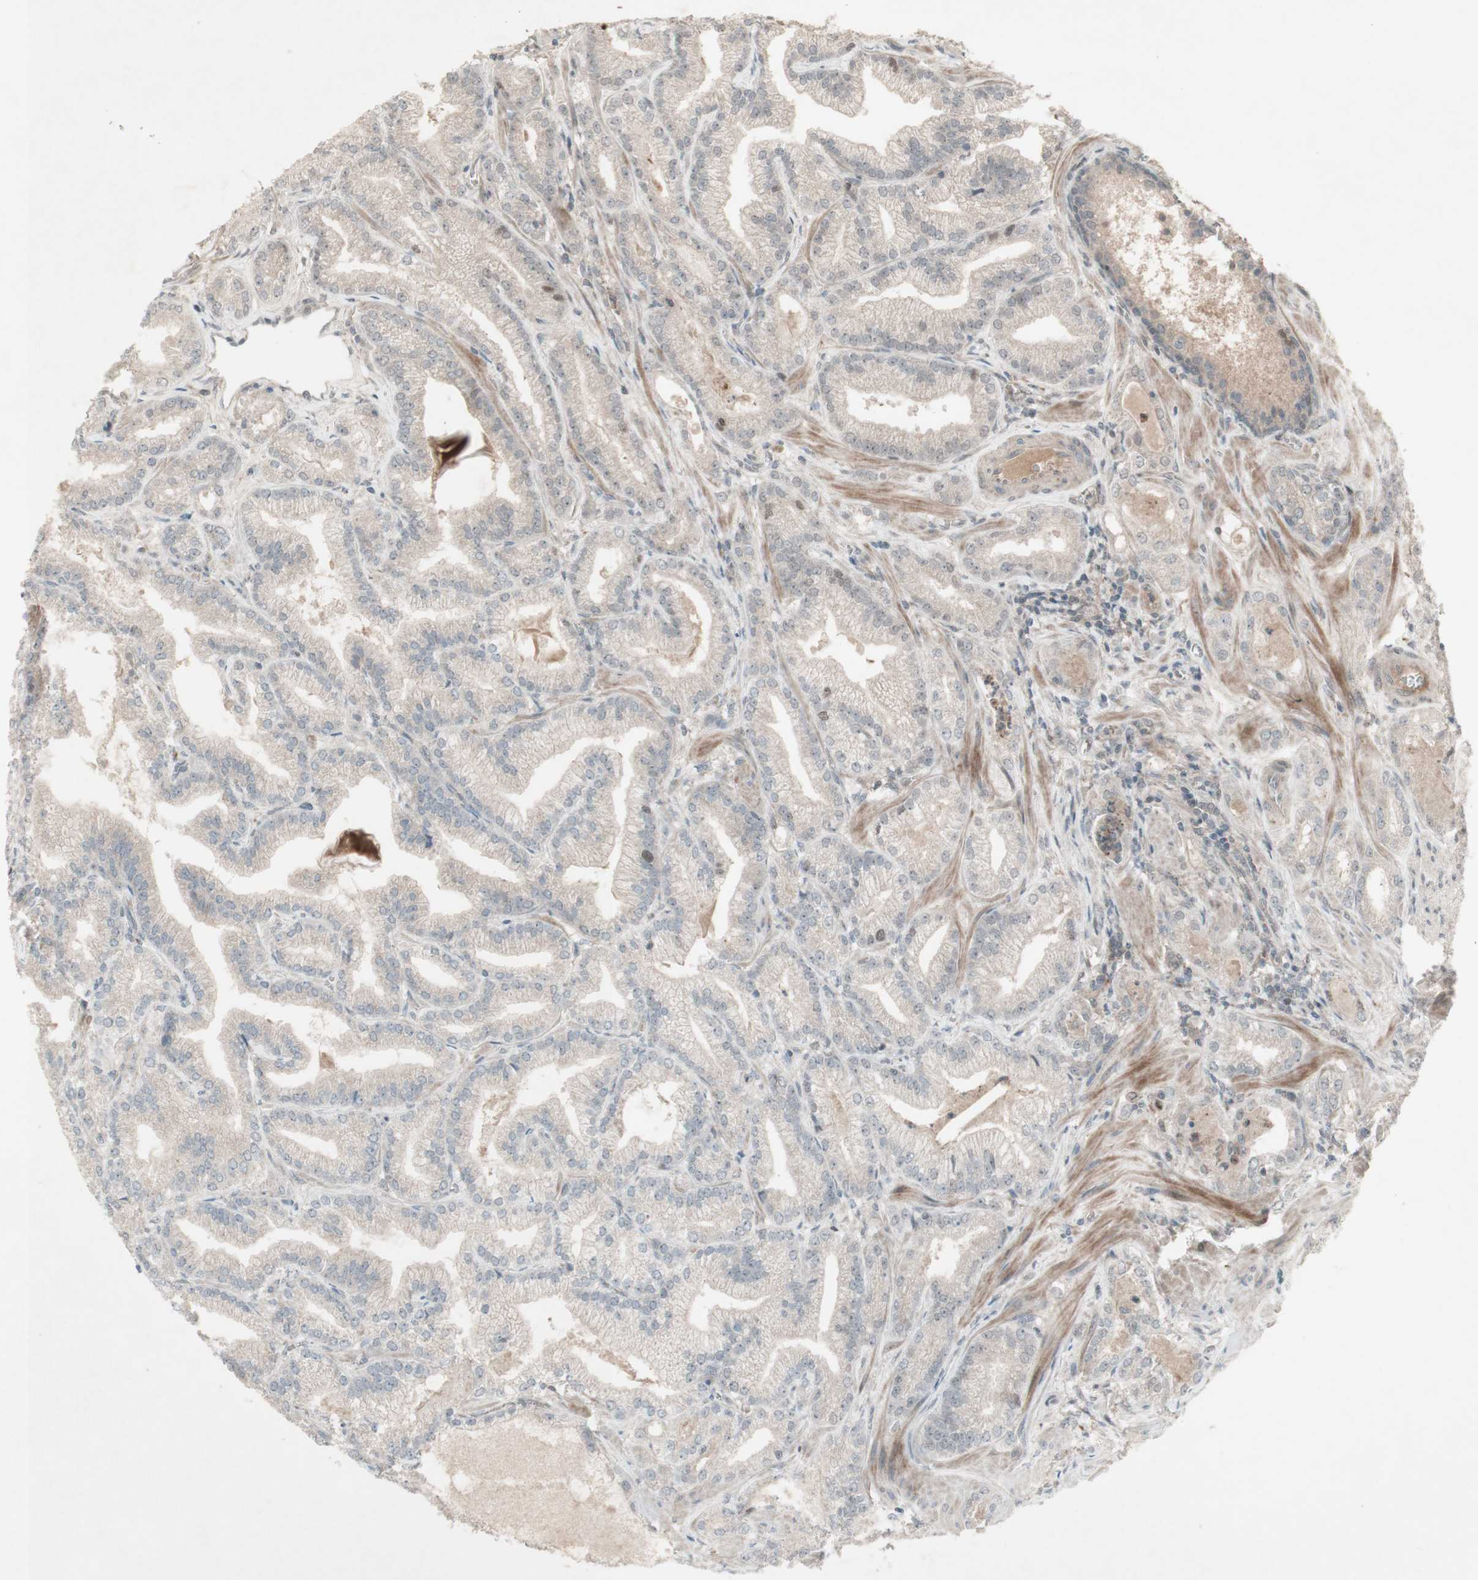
{"staining": {"intensity": "weak", "quantity": "<25%", "location": "nuclear"}, "tissue": "prostate cancer", "cell_type": "Tumor cells", "image_type": "cancer", "snomed": [{"axis": "morphology", "description": "Adenocarcinoma, Low grade"}, {"axis": "topography", "description": "Prostate"}], "caption": "High power microscopy photomicrograph of an IHC photomicrograph of prostate cancer, revealing no significant expression in tumor cells.", "gene": "MSH6", "patient": {"sex": "male", "age": 59}}